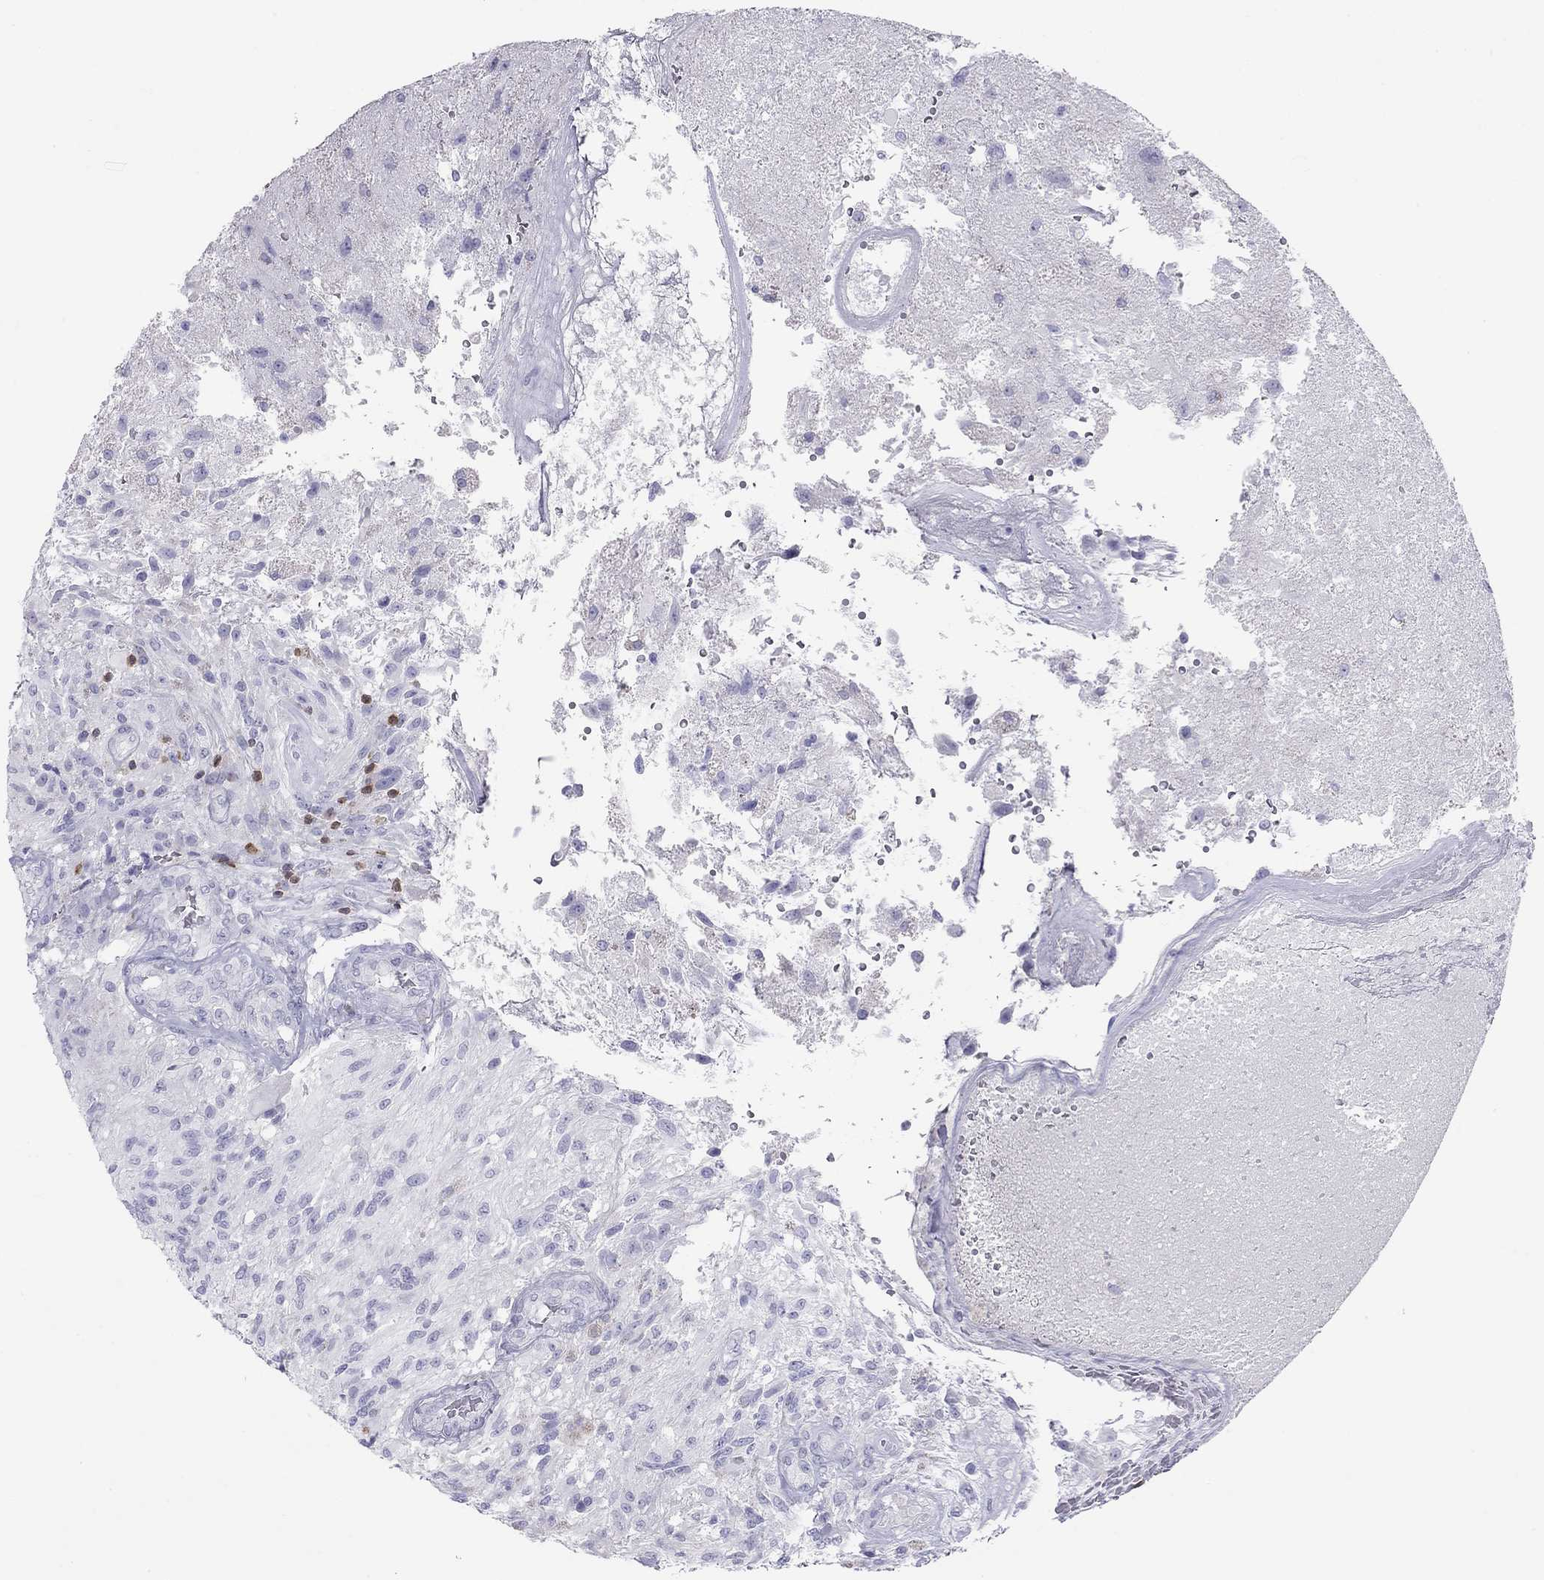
{"staining": {"intensity": "negative", "quantity": "none", "location": "none"}, "tissue": "glioma", "cell_type": "Tumor cells", "image_type": "cancer", "snomed": [{"axis": "morphology", "description": "Glioma, malignant, High grade"}, {"axis": "topography", "description": "Brain"}], "caption": "This is an immunohistochemistry (IHC) photomicrograph of human malignant high-grade glioma. There is no staining in tumor cells.", "gene": "SH2D2A", "patient": {"sex": "male", "age": 56}}